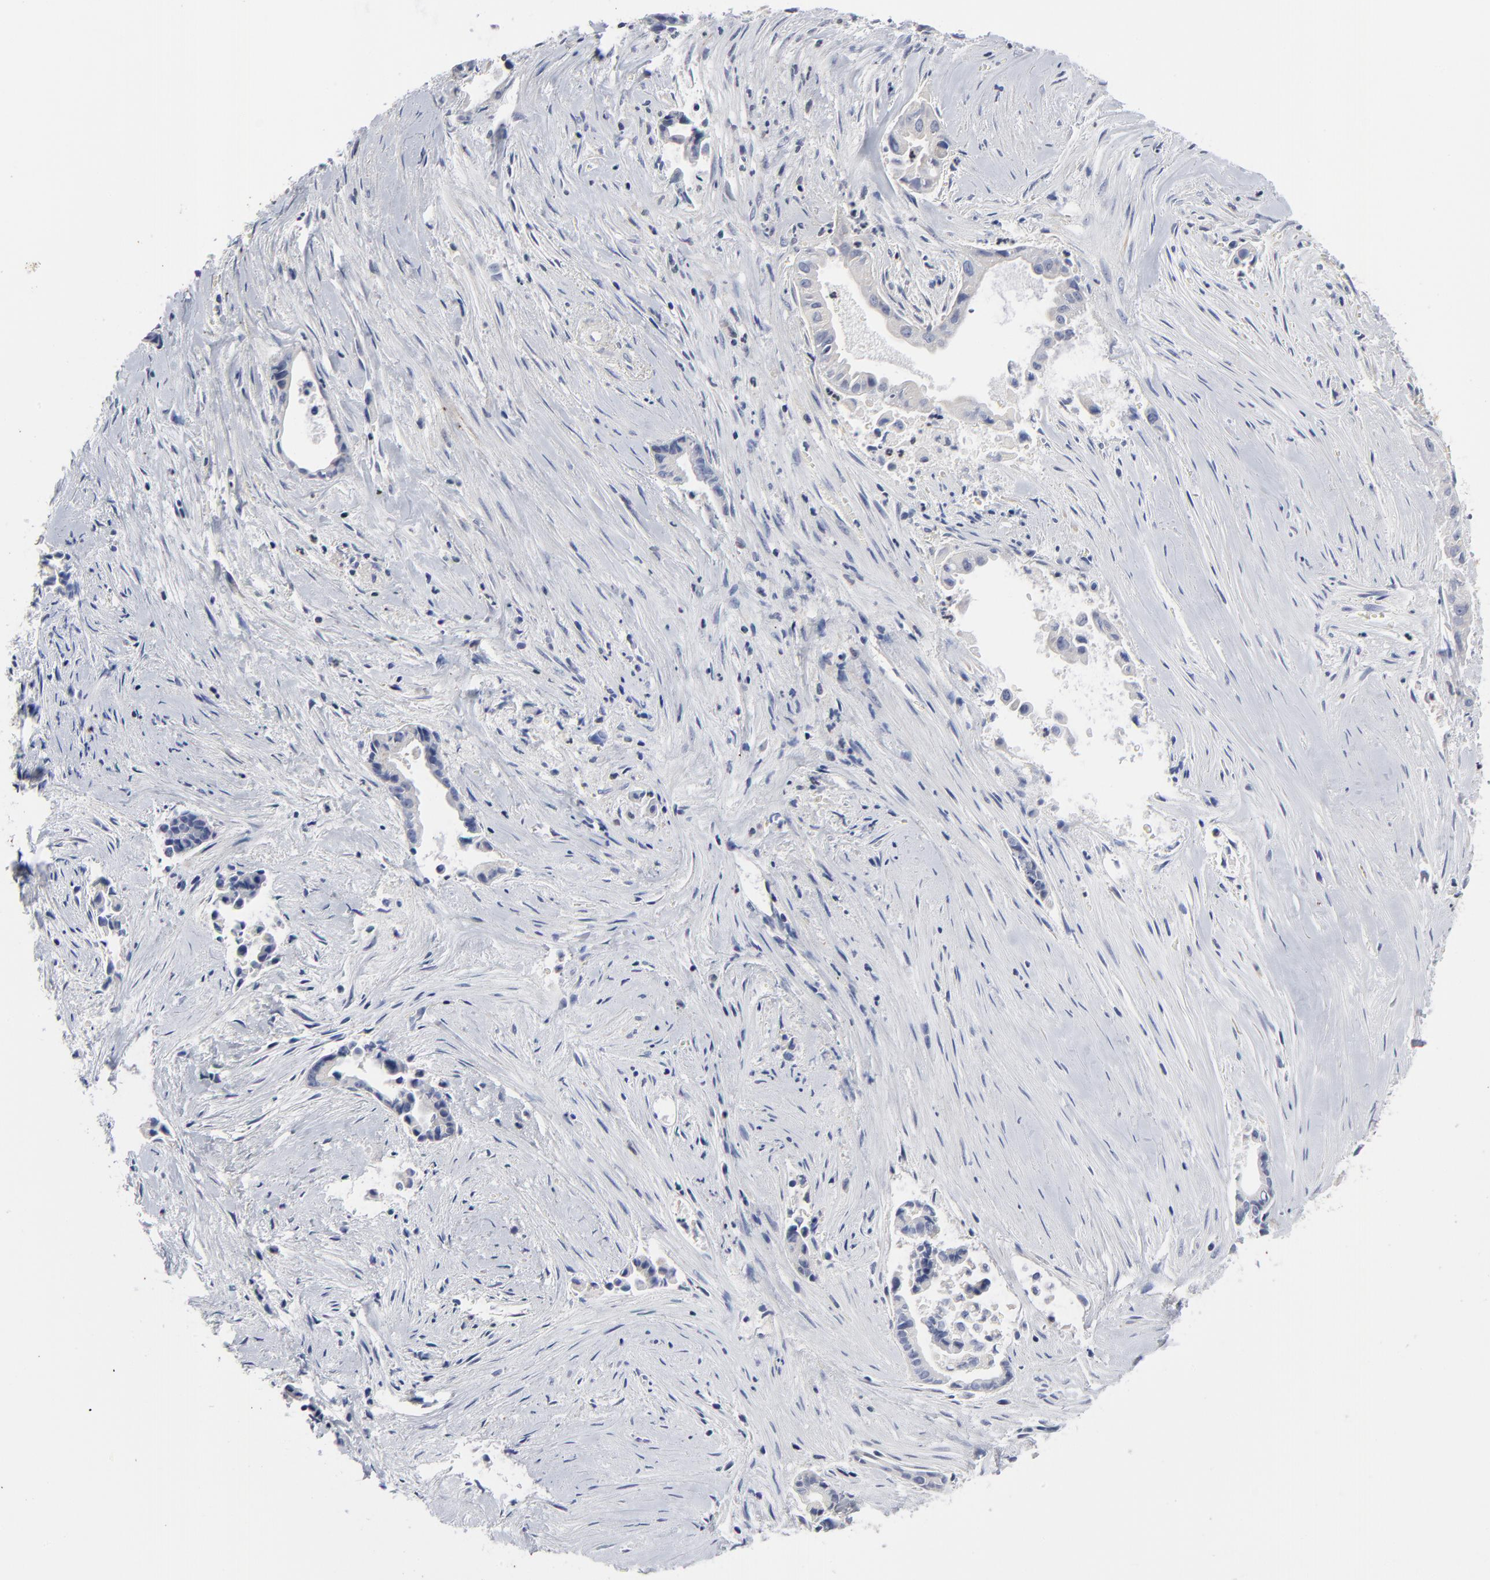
{"staining": {"intensity": "negative", "quantity": "none", "location": "none"}, "tissue": "liver cancer", "cell_type": "Tumor cells", "image_type": "cancer", "snomed": [{"axis": "morphology", "description": "Cholangiocarcinoma"}, {"axis": "topography", "description": "Liver"}], "caption": "Immunohistochemistry photomicrograph of neoplastic tissue: liver cancer stained with DAB reveals no significant protein expression in tumor cells. Nuclei are stained in blue.", "gene": "AADAC", "patient": {"sex": "female", "age": 55}}